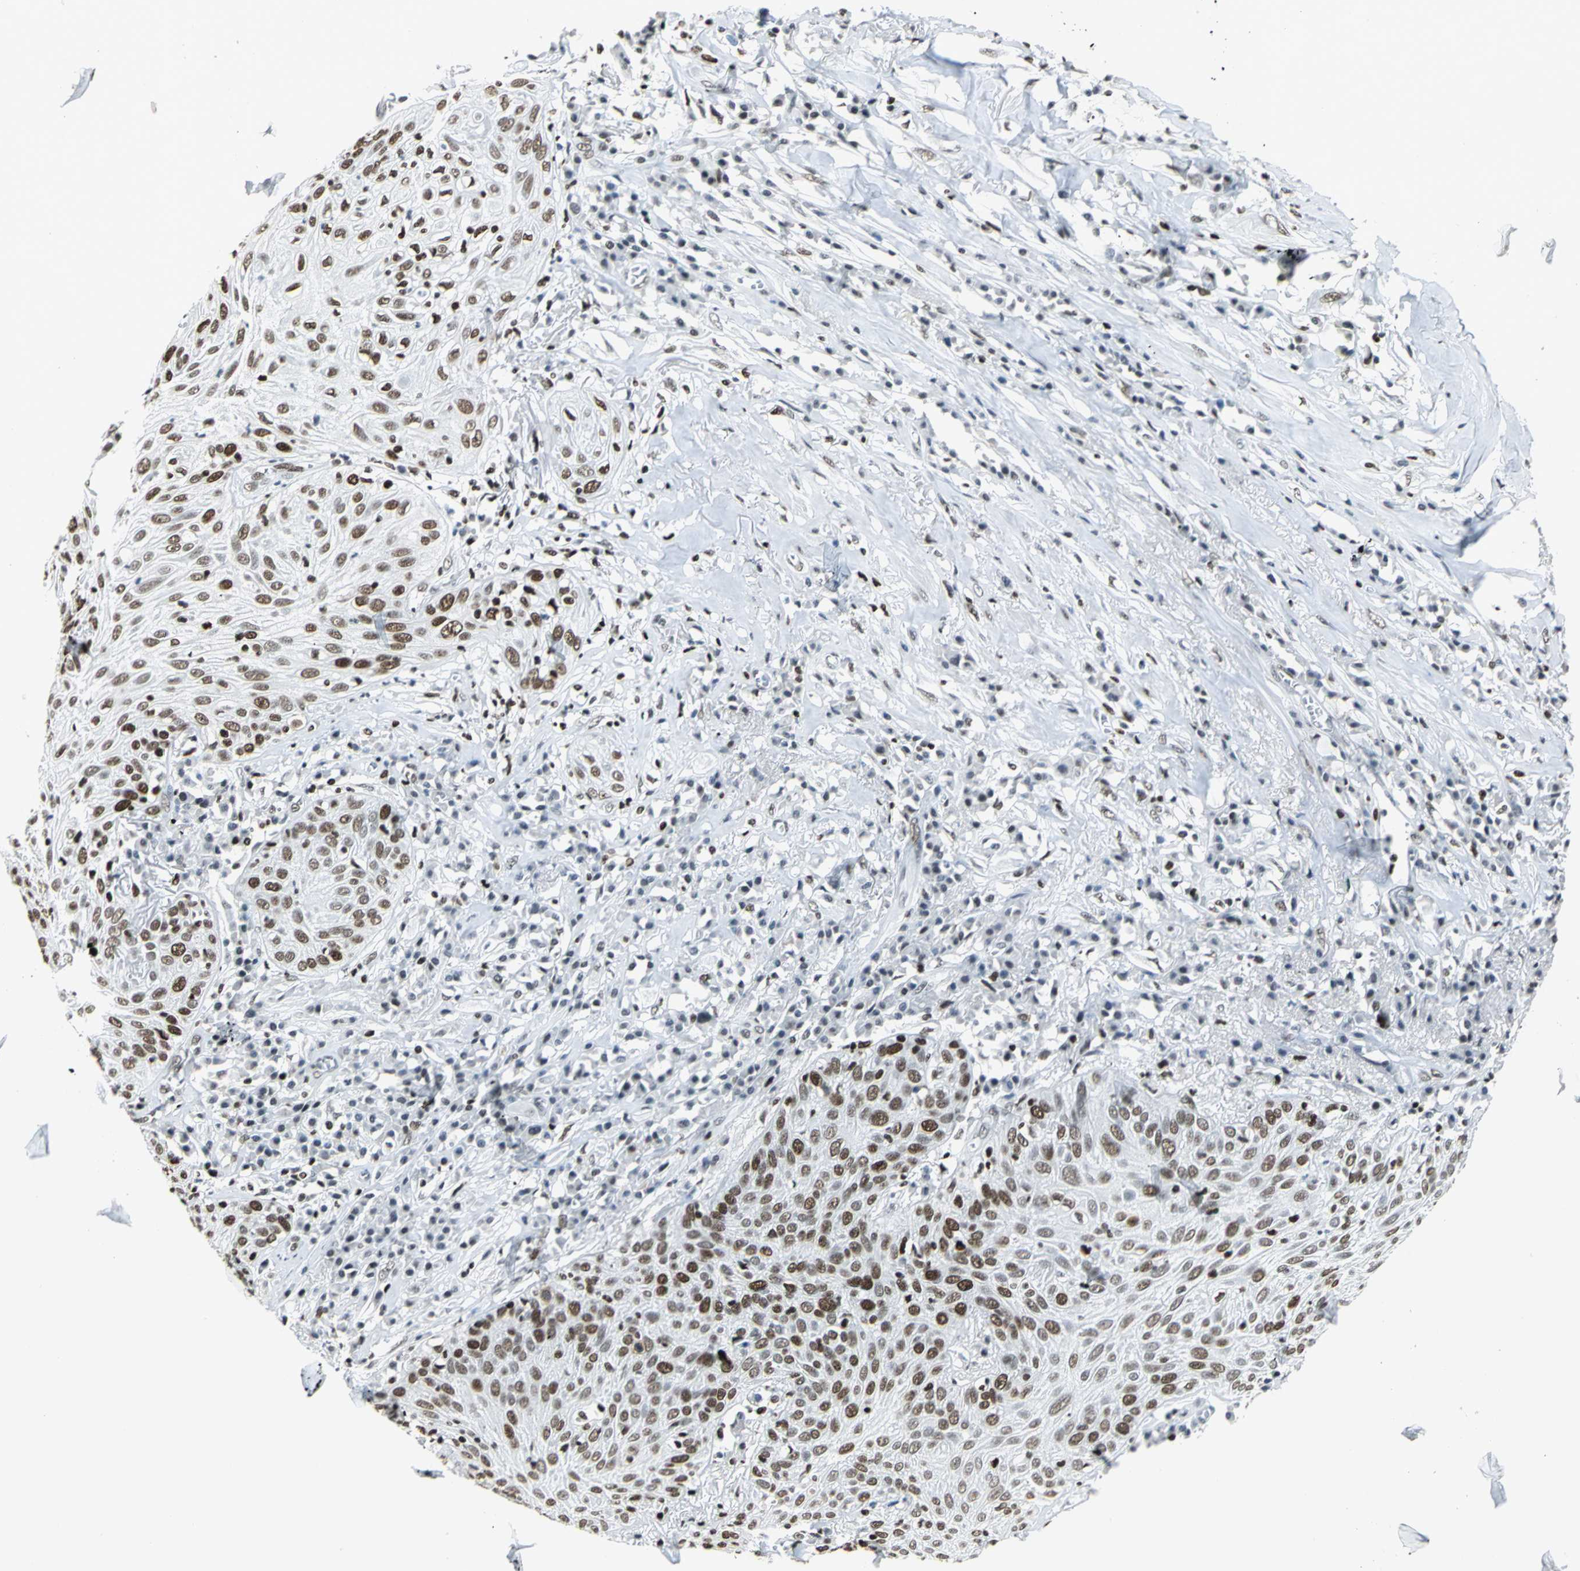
{"staining": {"intensity": "strong", "quantity": ">75%", "location": "nuclear"}, "tissue": "skin cancer", "cell_type": "Tumor cells", "image_type": "cancer", "snomed": [{"axis": "morphology", "description": "Squamous cell carcinoma, NOS"}, {"axis": "topography", "description": "Skin"}], "caption": "Approximately >75% of tumor cells in skin squamous cell carcinoma reveal strong nuclear protein expression as visualized by brown immunohistochemical staining.", "gene": "HNRNPD", "patient": {"sex": "male", "age": 65}}